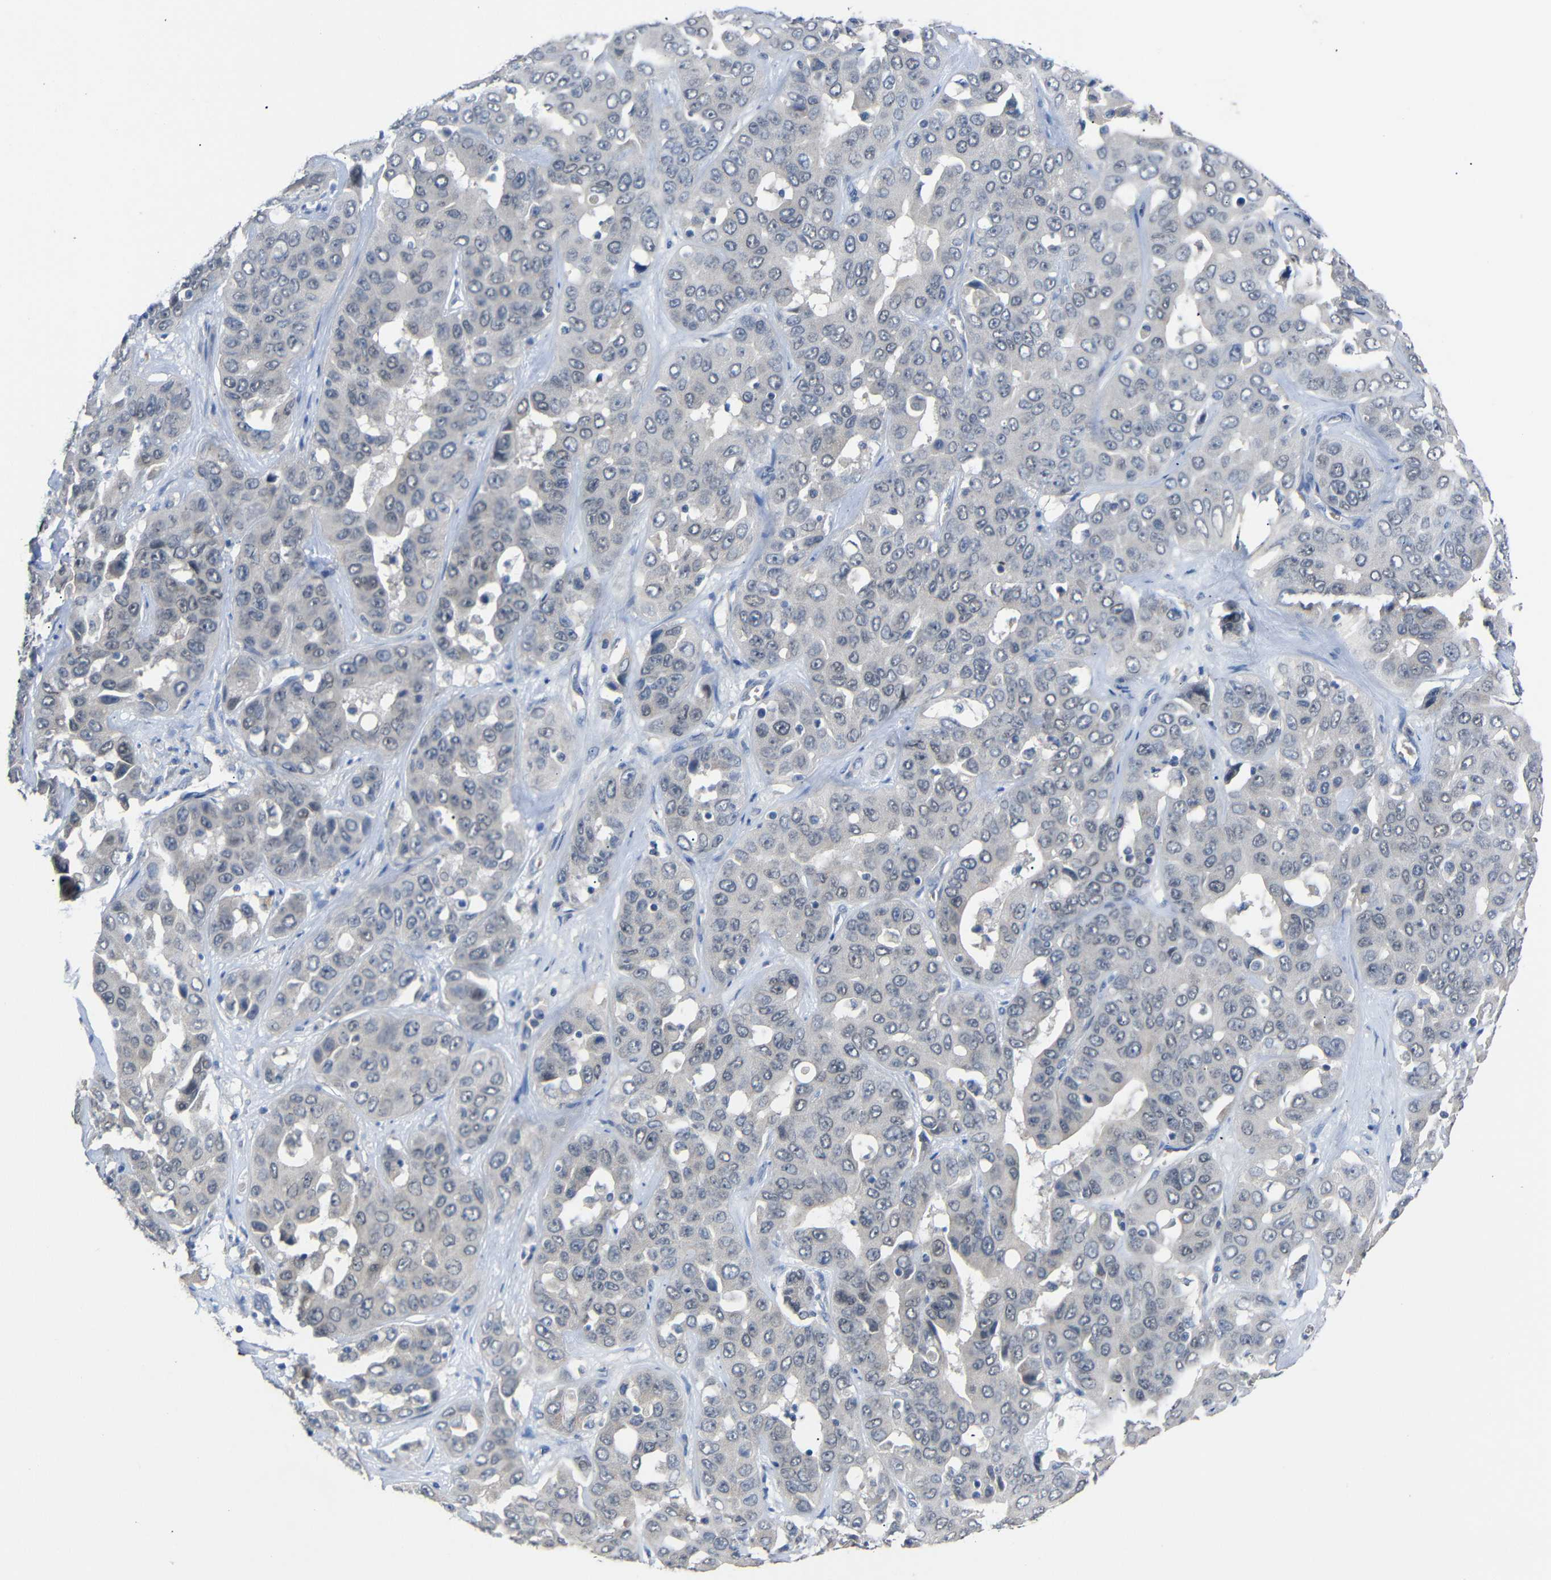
{"staining": {"intensity": "negative", "quantity": "none", "location": "none"}, "tissue": "liver cancer", "cell_type": "Tumor cells", "image_type": "cancer", "snomed": [{"axis": "morphology", "description": "Cholangiocarcinoma"}, {"axis": "topography", "description": "Liver"}], "caption": "This is an immunohistochemistry histopathology image of liver cancer. There is no positivity in tumor cells.", "gene": "HNF1A", "patient": {"sex": "female", "age": 52}}